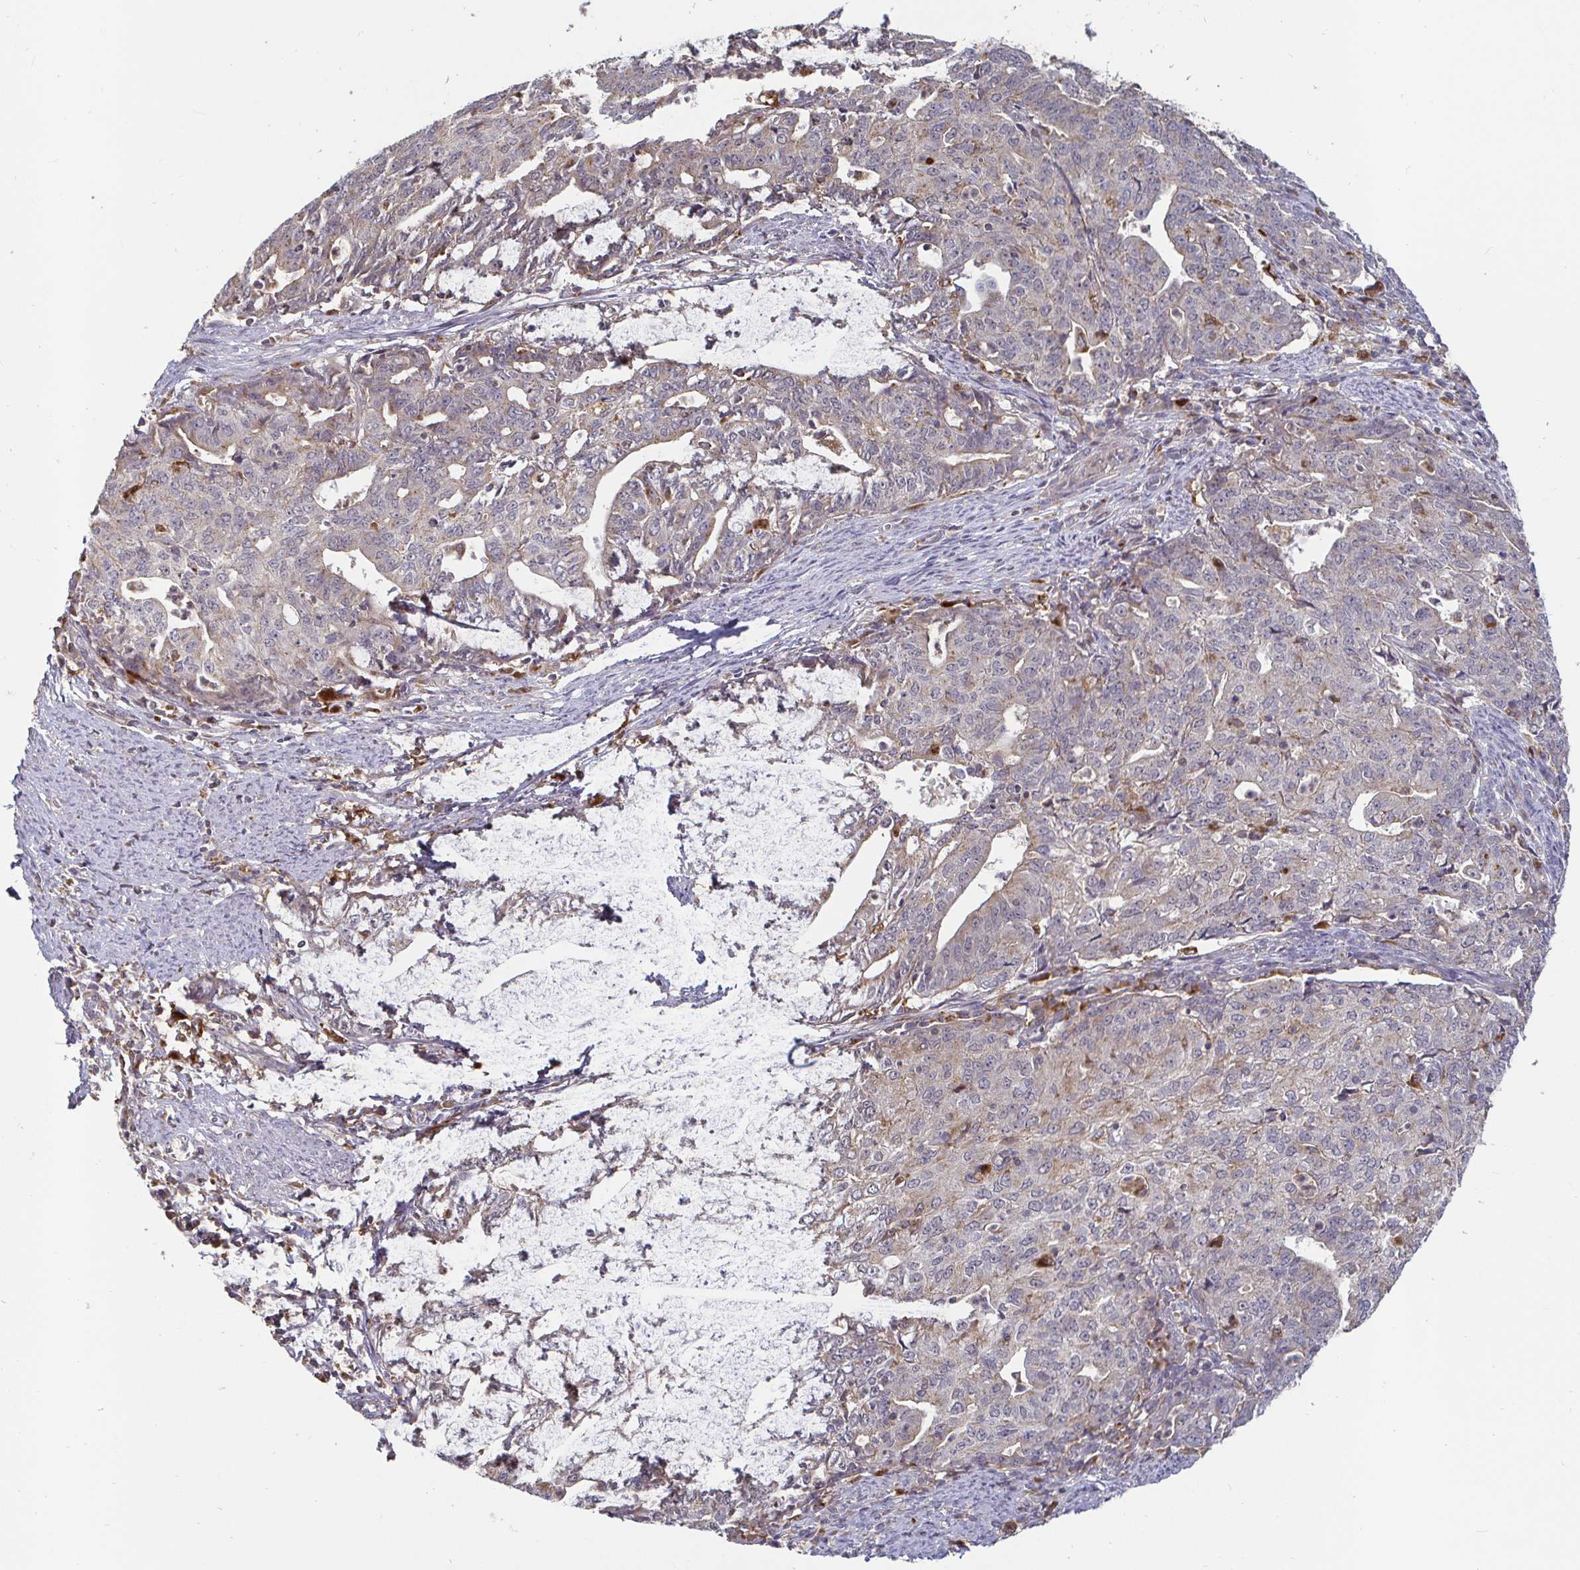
{"staining": {"intensity": "moderate", "quantity": "<25%", "location": "cytoplasmic/membranous"}, "tissue": "endometrial cancer", "cell_type": "Tumor cells", "image_type": "cancer", "snomed": [{"axis": "morphology", "description": "Adenocarcinoma, NOS"}, {"axis": "topography", "description": "Endometrium"}], "caption": "Endometrial cancer was stained to show a protein in brown. There is low levels of moderate cytoplasmic/membranous expression in about <25% of tumor cells.", "gene": "CDH18", "patient": {"sex": "female", "age": 82}}